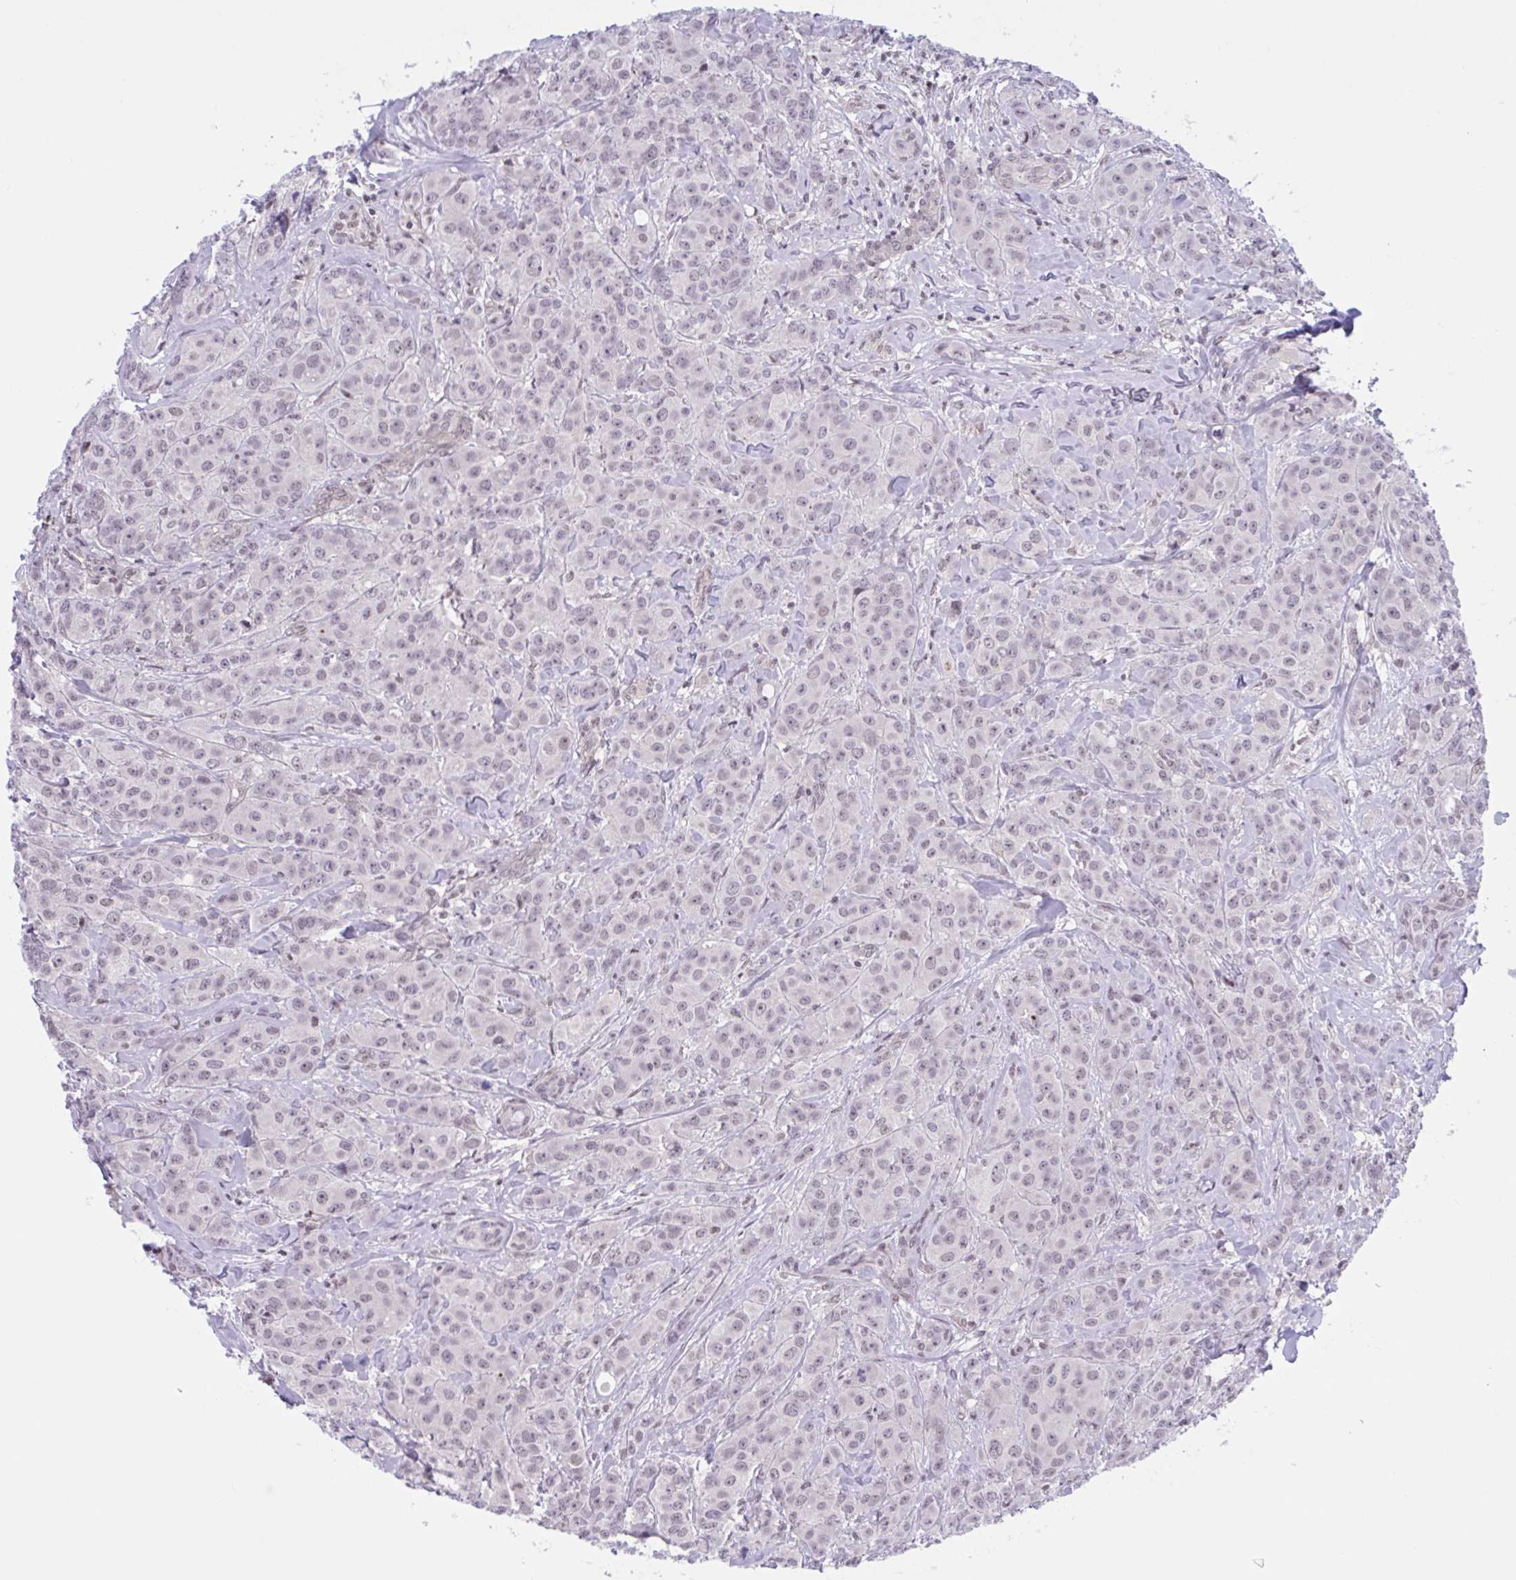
{"staining": {"intensity": "weak", "quantity": "<25%", "location": "nuclear"}, "tissue": "breast cancer", "cell_type": "Tumor cells", "image_type": "cancer", "snomed": [{"axis": "morphology", "description": "Normal tissue, NOS"}, {"axis": "morphology", "description": "Duct carcinoma"}, {"axis": "topography", "description": "Breast"}], "caption": "The photomicrograph demonstrates no staining of tumor cells in intraductal carcinoma (breast).", "gene": "TTC7B", "patient": {"sex": "female", "age": 43}}